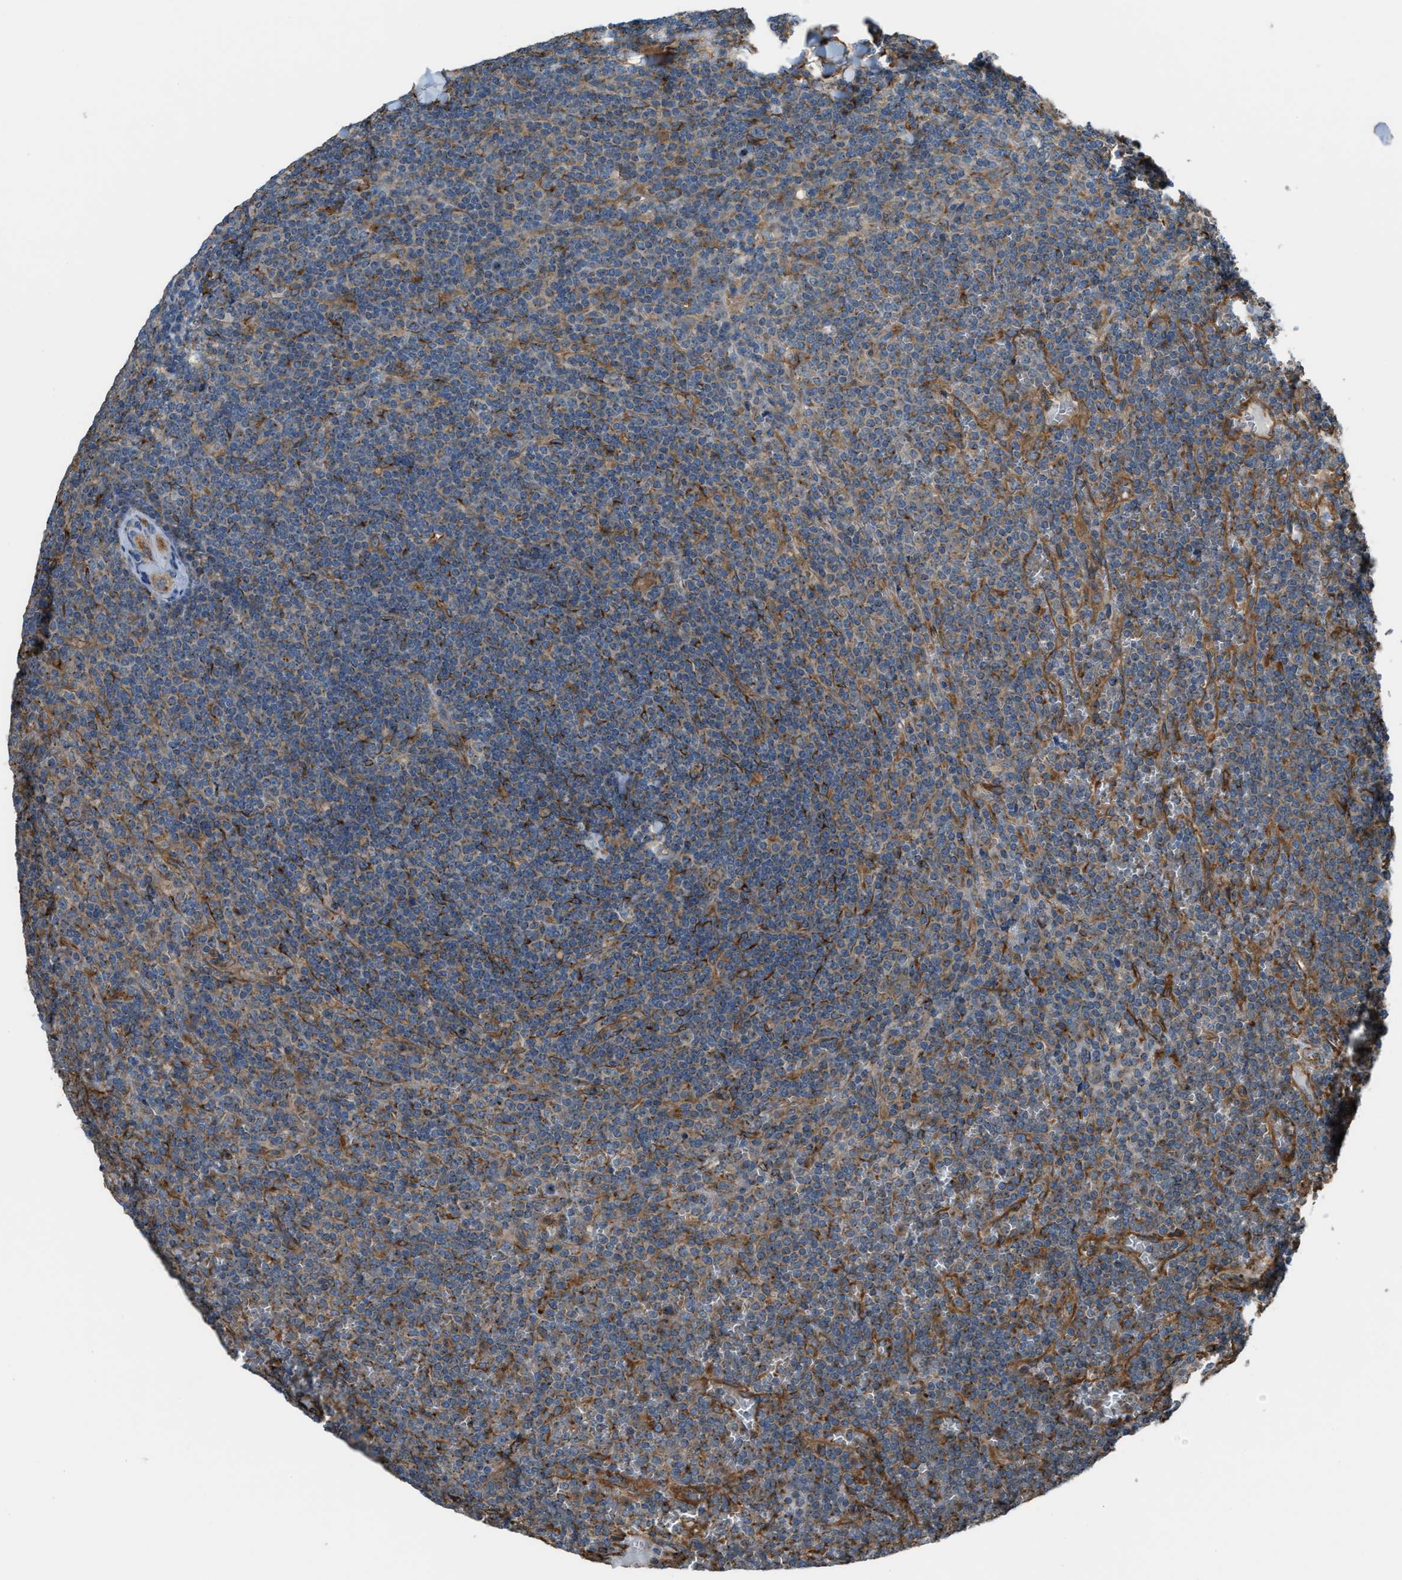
{"staining": {"intensity": "moderate", "quantity": "25%-75%", "location": "cytoplasmic/membranous"}, "tissue": "lymphoma", "cell_type": "Tumor cells", "image_type": "cancer", "snomed": [{"axis": "morphology", "description": "Malignant lymphoma, non-Hodgkin's type, Low grade"}, {"axis": "topography", "description": "Spleen"}], "caption": "Immunohistochemical staining of human malignant lymphoma, non-Hodgkin's type (low-grade) exhibits moderate cytoplasmic/membranous protein staining in about 25%-75% of tumor cells. (DAB (3,3'-diaminobenzidine) IHC with brightfield microscopy, high magnification).", "gene": "TRPC1", "patient": {"sex": "female", "age": 19}}